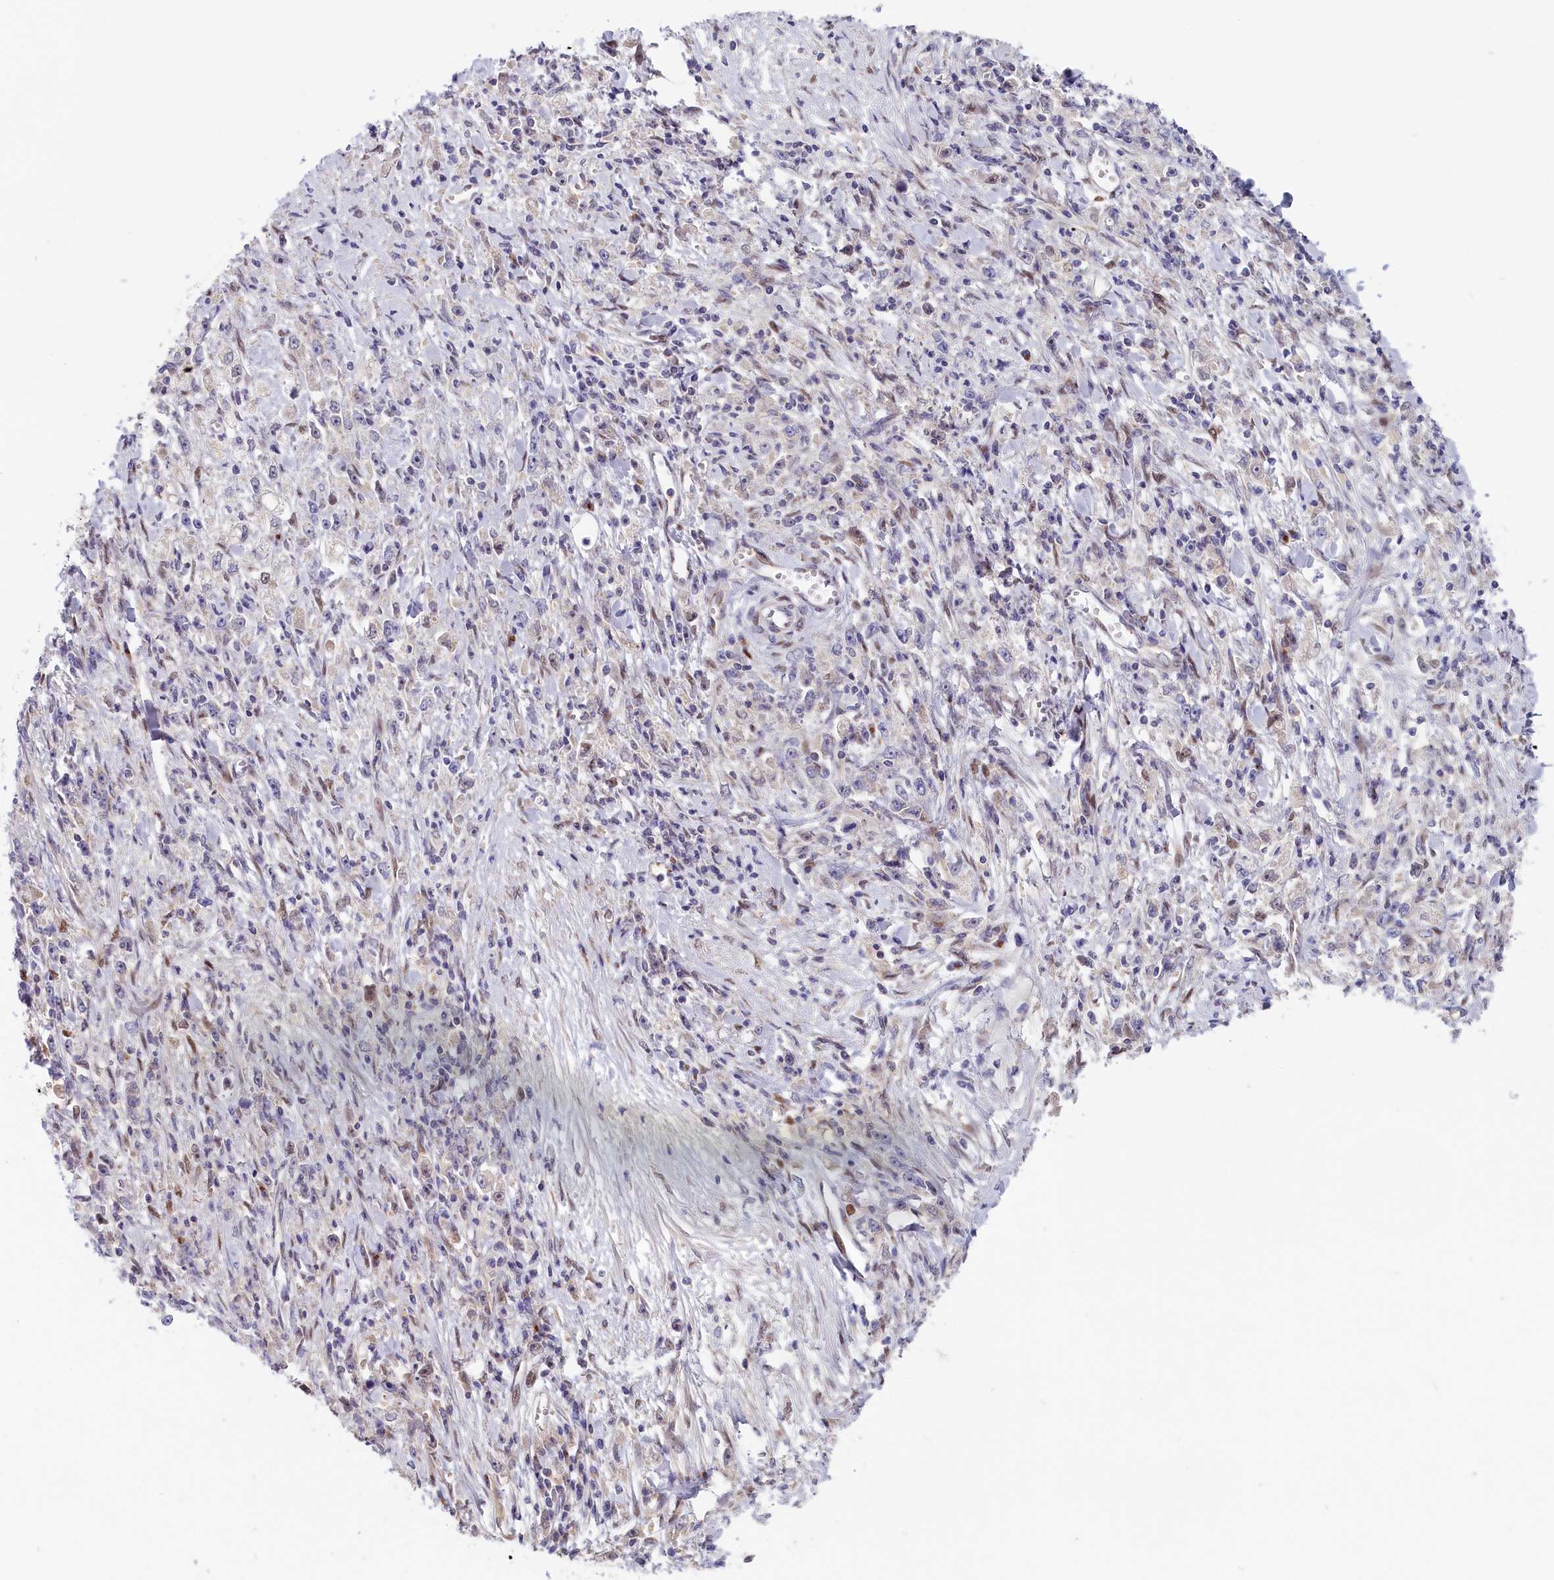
{"staining": {"intensity": "negative", "quantity": "none", "location": "none"}, "tissue": "stomach cancer", "cell_type": "Tumor cells", "image_type": "cancer", "snomed": [{"axis": "morphology", "description": "Adenocarcinoma, NOS"}, {"axis": "topography", "description": "Stomach"}], "caption": "Stomach cancer (adenocarcinoma) was stained to show a protein in brown. There is no significant staining in tumor cells.", "gene": "CHST12", "patient": {"sex": "female", "age": 59}}